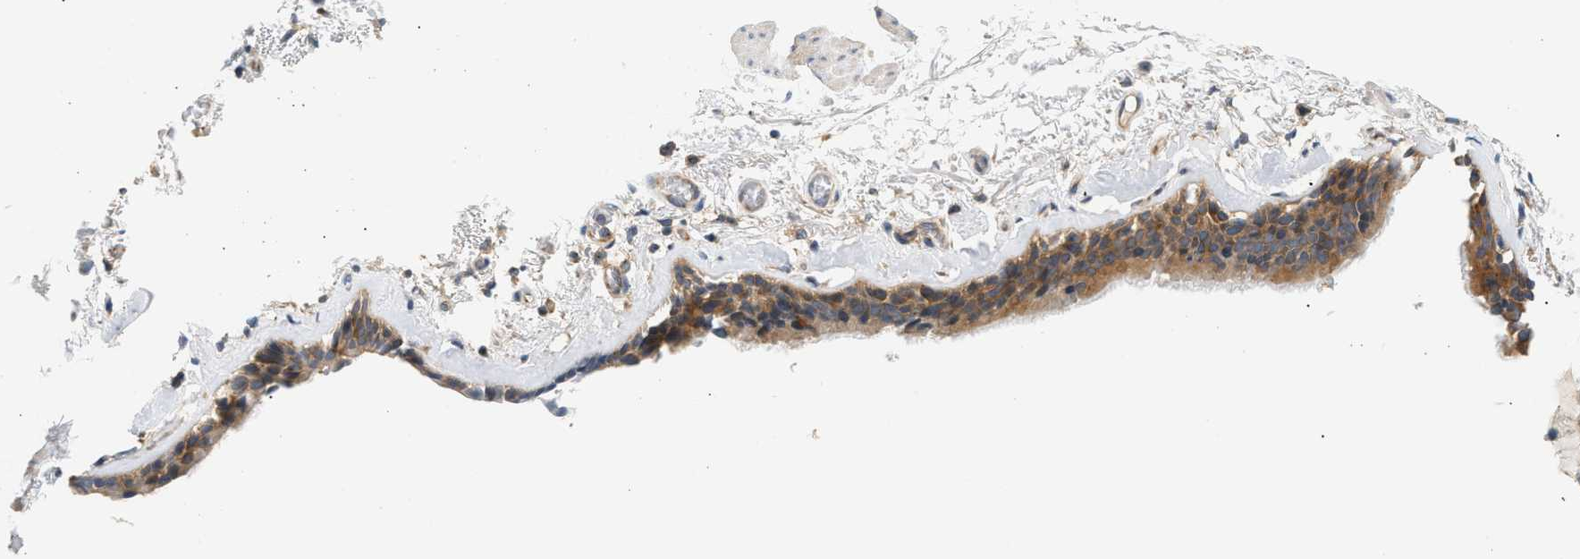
{"staining": {"intensity": "moderate", "quantity": ">75%", "location": "cytoplasmic/membranous"}, "tissue": "bronchus", "cell_type": "Respiratory epithelial cells", "image_type": "normal", "snomed": [{"axis": "morphology", "description": "Normal tissue, NOS"}, {"axis": "topography", "description": "Cartilage tissue"}], "caption": "Bronchus stained with DAB IHC shows medium levels of moderate cytoplasmic/membranous positivity in approximately >75% of respiratory epithelial cells.", "gene": "PAFAH1B1", "patient": {"sex": "female", "age": 63}}